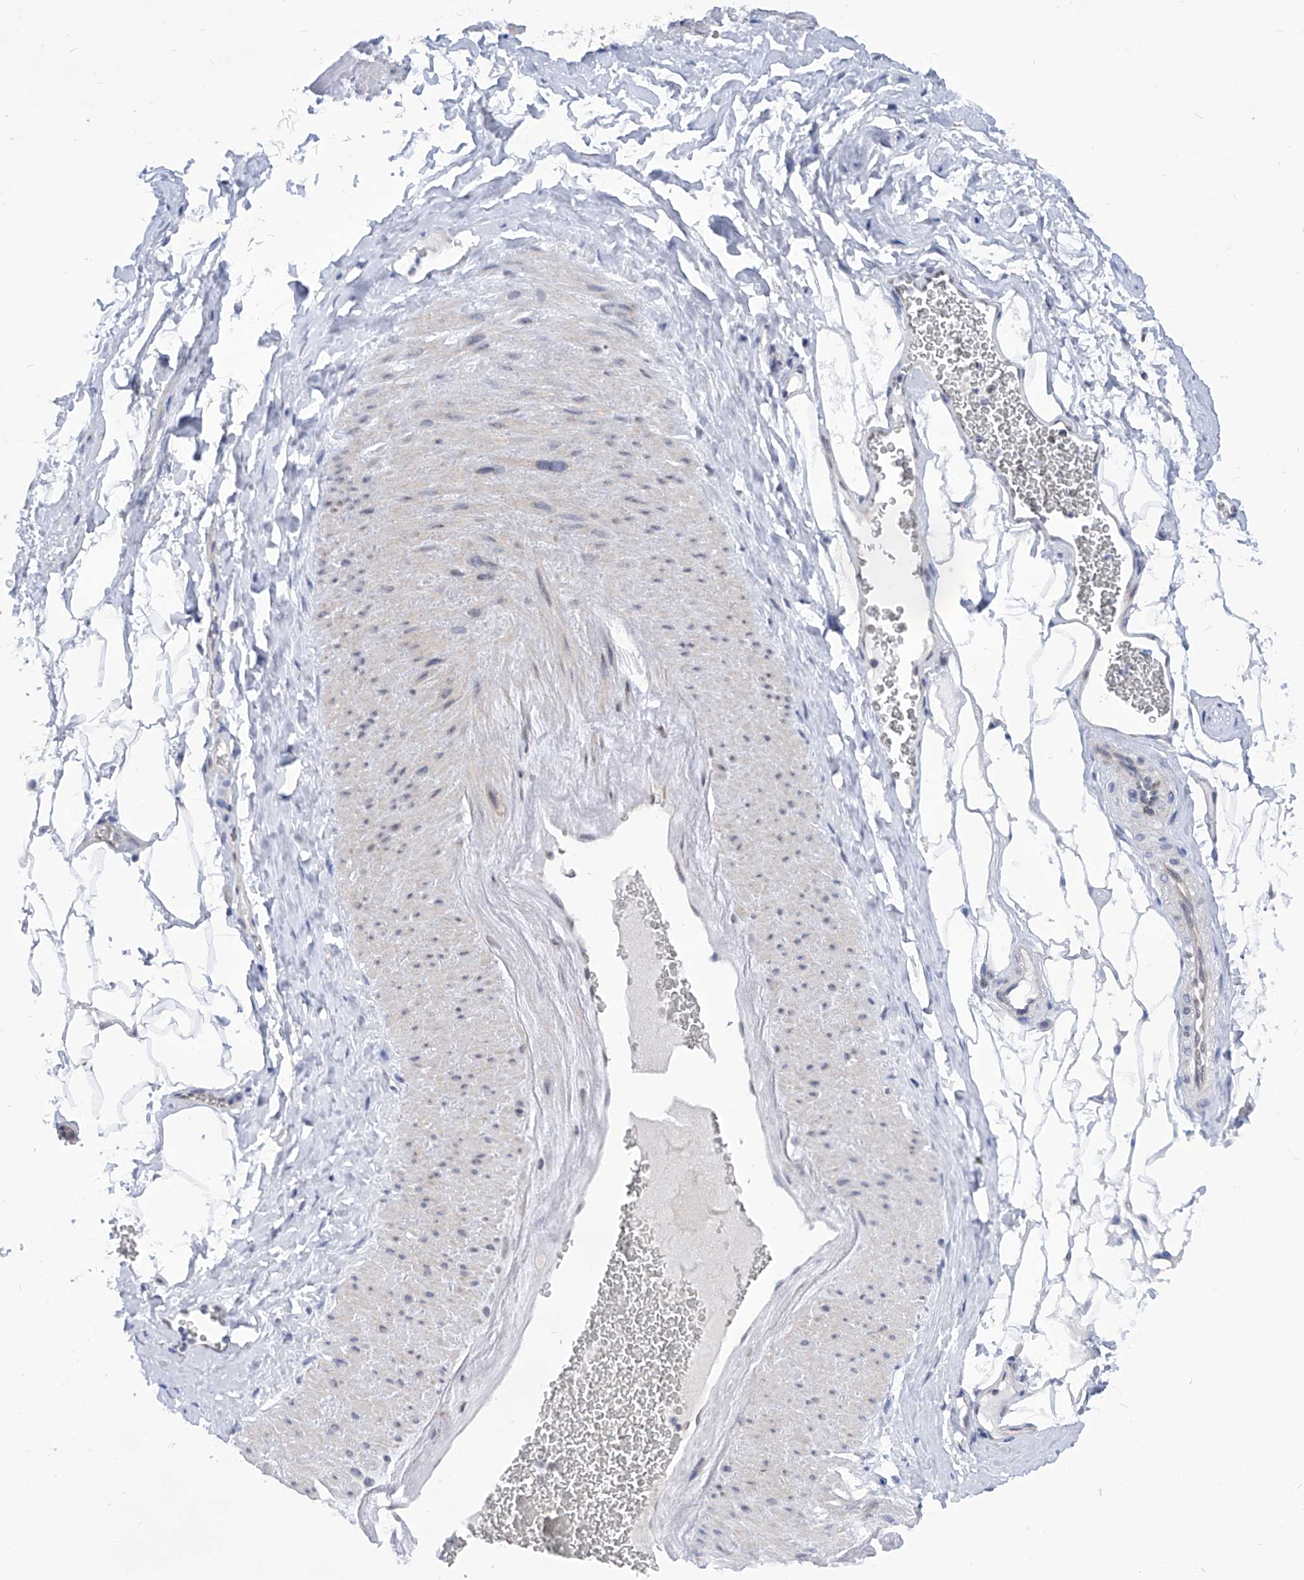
{"staining": {"intensity": "negative", "quantity": "none", "location": "none"}, "tissue": "adipose tissue", "cell_type": "Adipocytes", "image_type": "normal", "snomed": [{"axis": "morphology", "description": "Normal tissue, NOS"}, {"axis": "morphology", "description": "Adenocarcinoma, Low grade"}, {"axis": "topography", "description": "Prostate"}, {"axis": "topography", "description": "Peripheral nerve tissue"}], "caption": "Immunohistochemistry of unremarkable human adipose tissue exhibits no staining in adipocytes. (Brightfield microscopy of DAB (3,3'-diaminobenzidine) IHC at high magnification).", "gene": "SART1", "patient": {"sex": "male", "age": 63}}